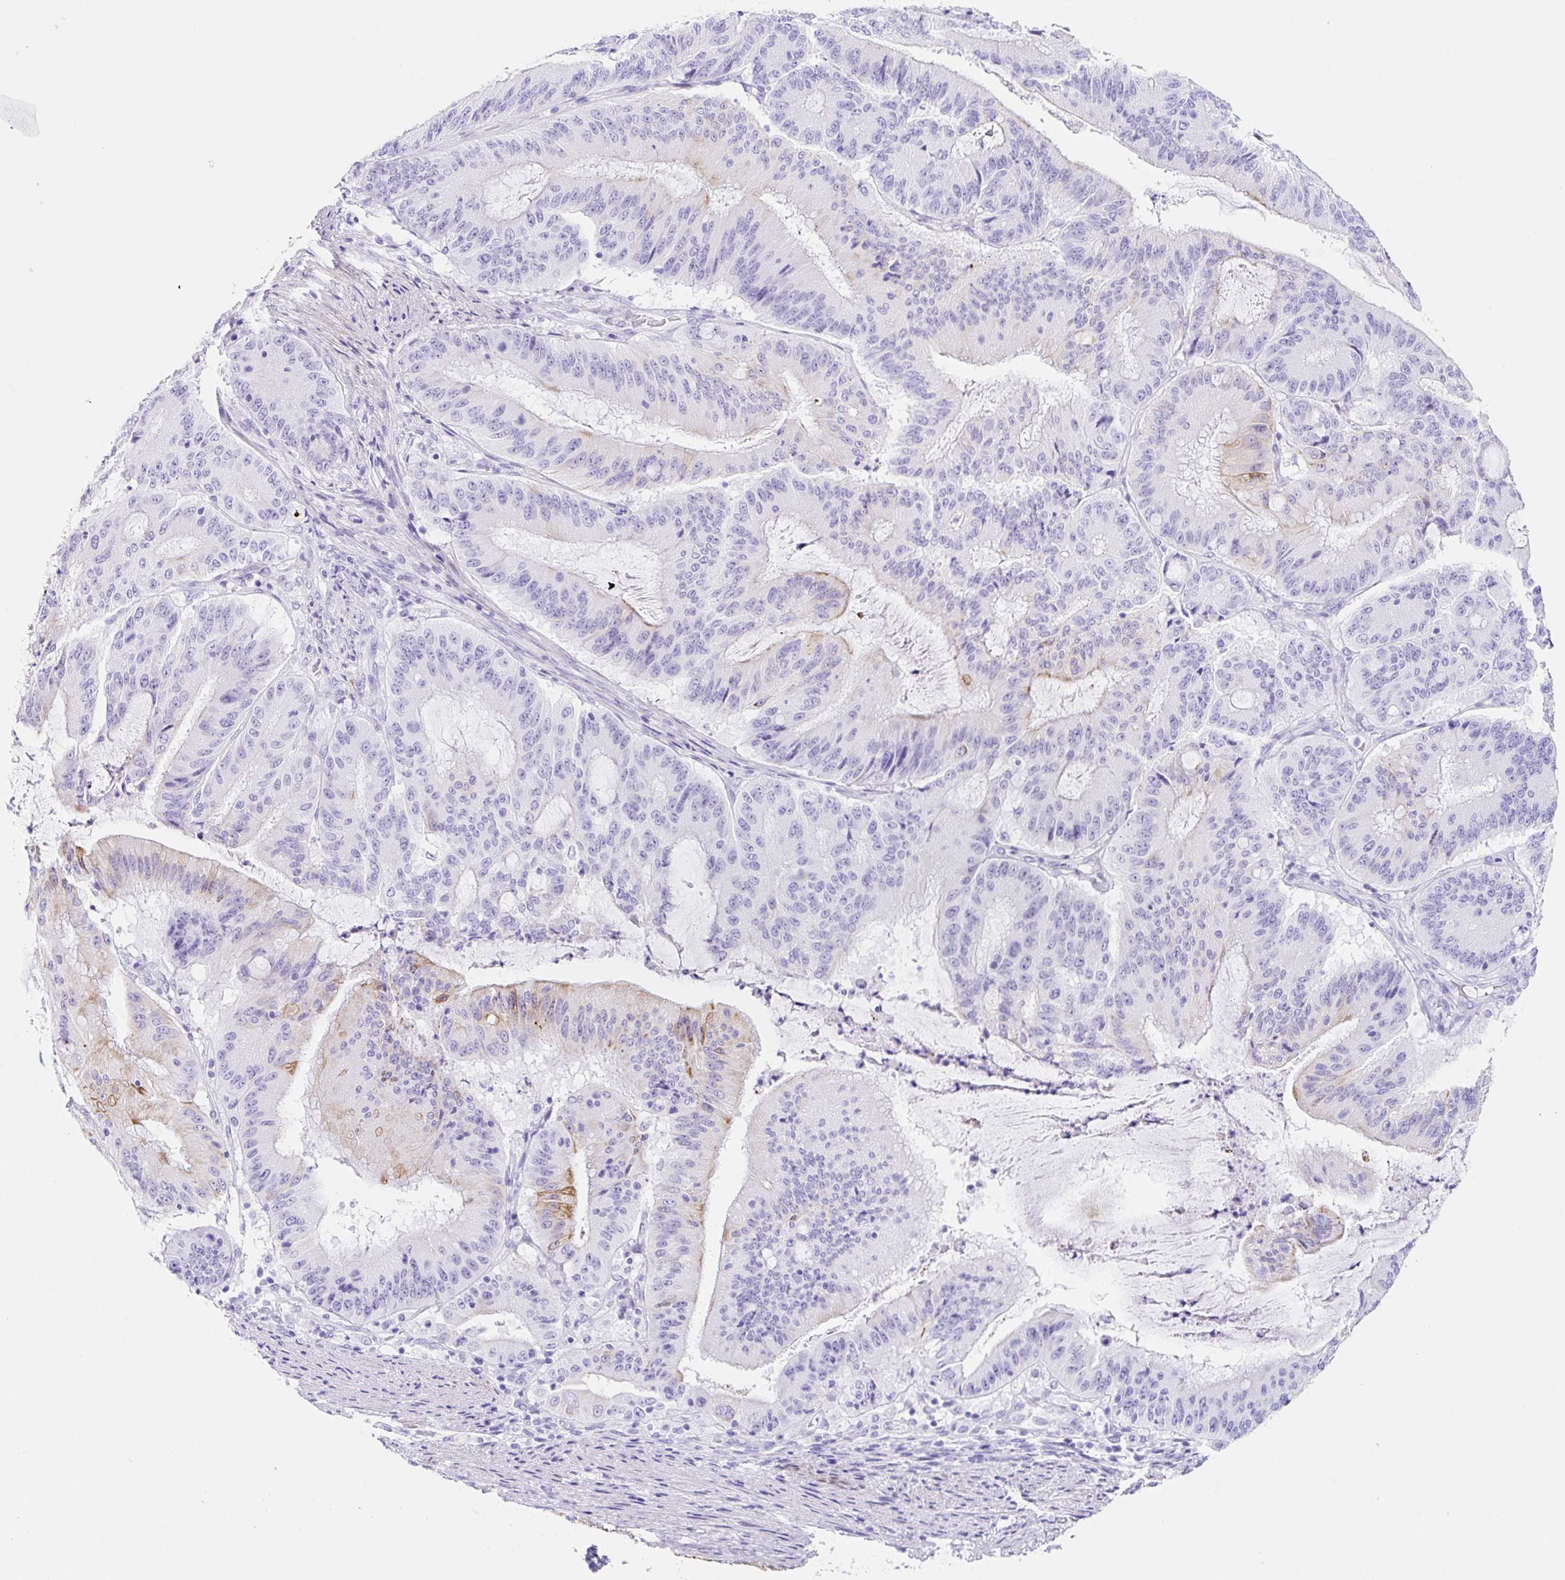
{"staining": {"intensity": "moderate", "quantity": "<25%", "location": "cytoplasmic/membranous"}, "tissue": "liver cancer", "cell_type": "Tumor cells", "image_type": "cancer", "snomed": [{"axis": "morphology", "description": "Normal tissue, NOS"}, {"axis": "morphology", "description": "Cholangiocarcinoma"}, {"axis": "topography", "description": "Liver"}, {"axis": "topography", "description": "Peripheral nerve tissue"}], "caption": "A histopathology image showing moderate cytoplasmic/membranous staining in approximately <25% of tumor cells in liver cholangiocarcinoma, as visualized by brown immunohistochemical staining.", "gene": "CLDND2", "patient": {"sex": "female", "age": 73}}